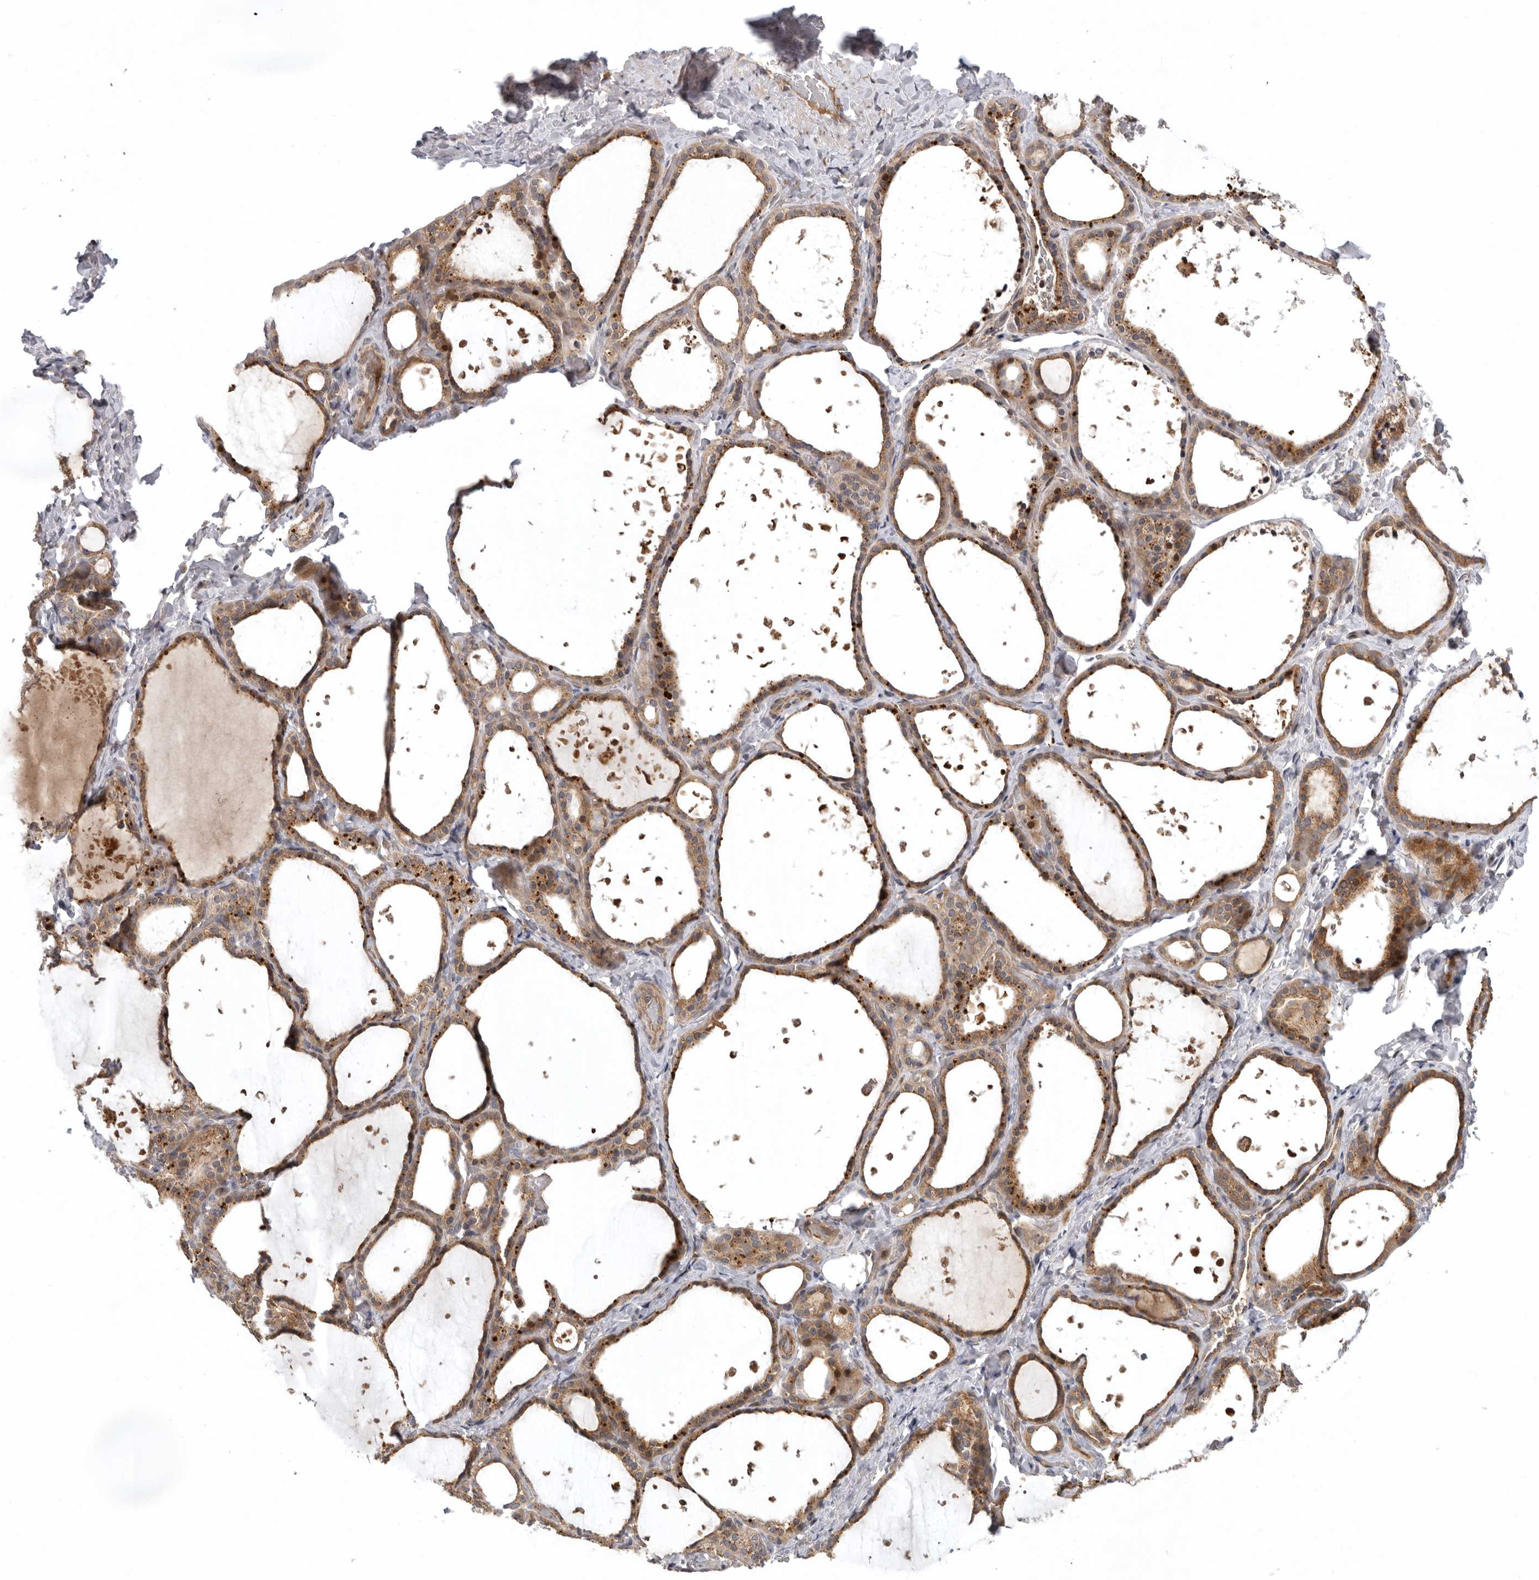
{"staining": {"intensity": "moderate", "quantity": ">75%", "location": "cytoplasmic/membranous"}, "tissue": "thyroid gland", "cell_type": "Glandular cells", "image_type": "normal", "snomed": [{"axis": "morphology", "description": "Normal tissue, NOS"}, {"axis": "topography", "description": "Thyroid gland"}], "caption": "Protein staining of unremarkable thyroid gland reveals moderate cytoplasmic/membranous expression in approximately >75% of glandular cells. (DAB IHC, brown staining for protein, blue staining for nuclei).", "gene": "KIF2B", "patient": {"sex": "female", "age": 44}}